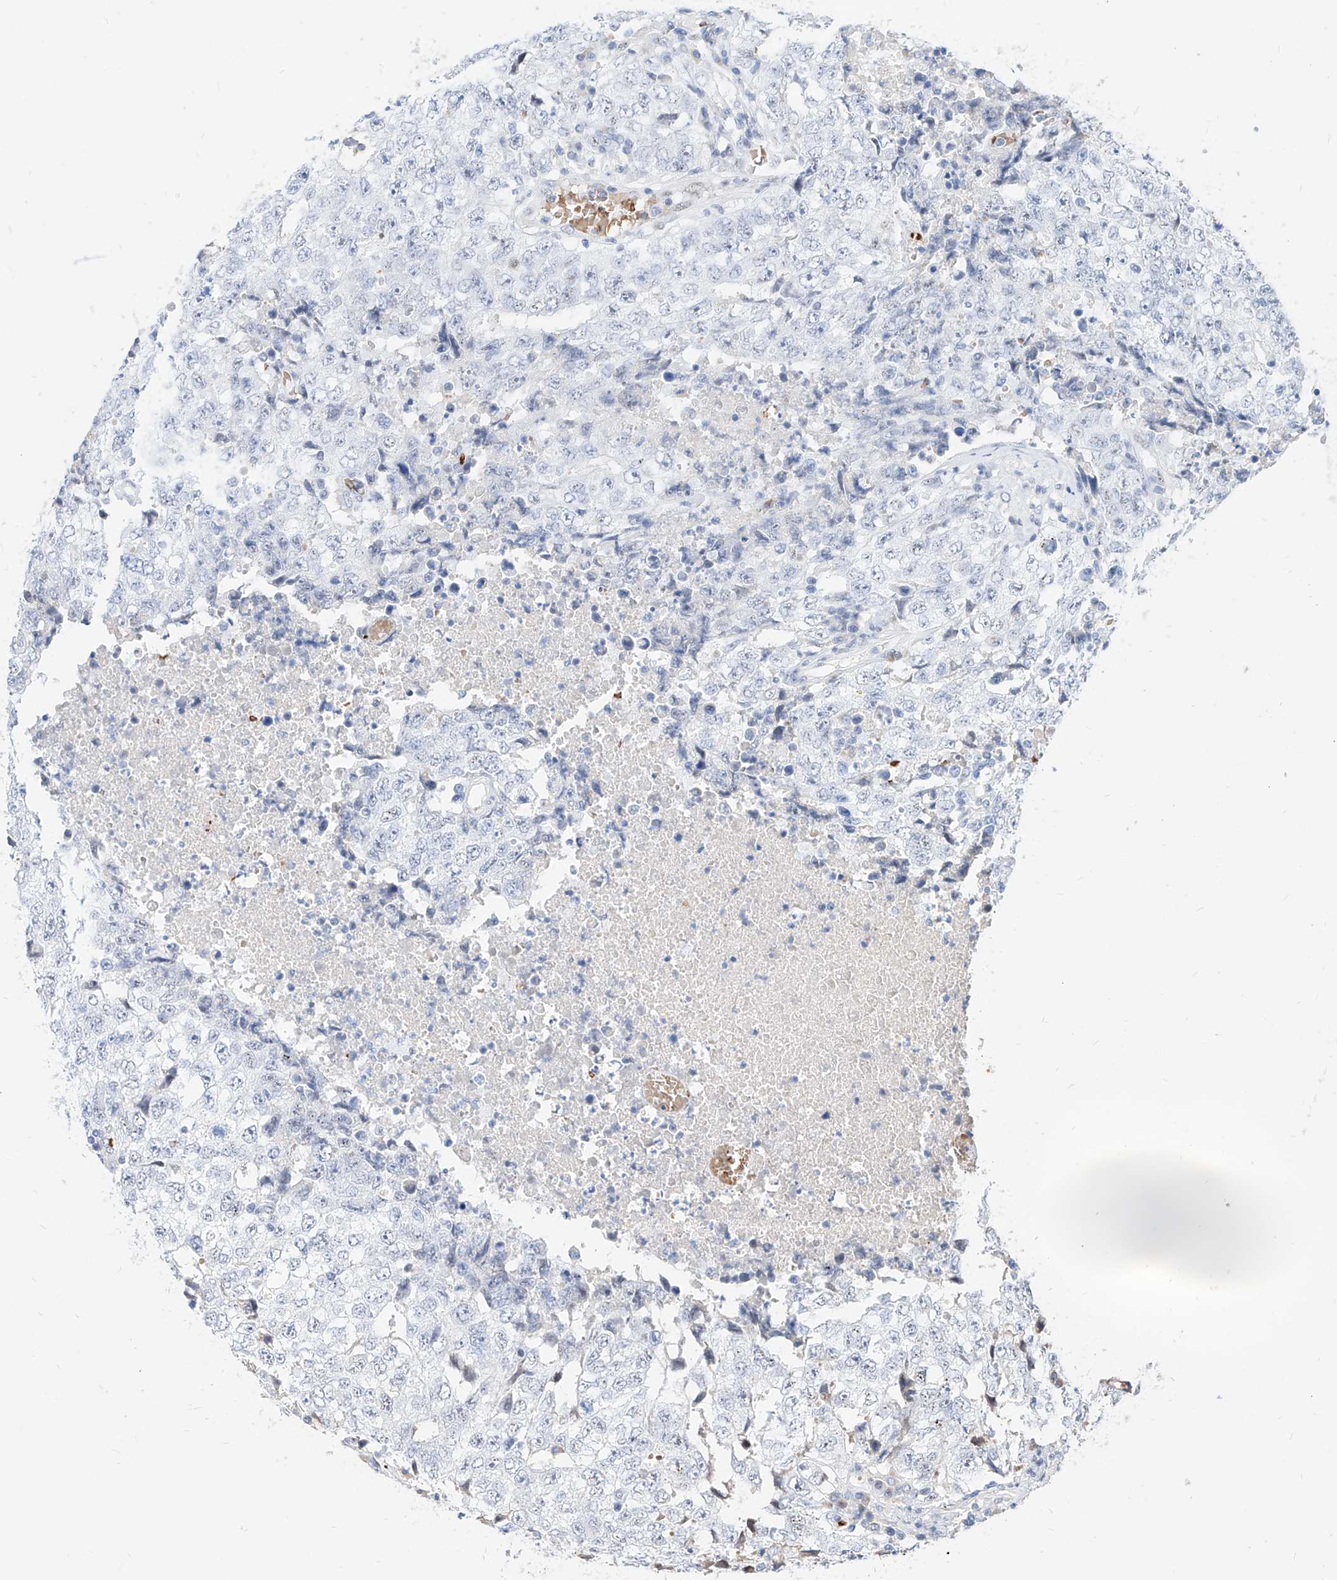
{"staining": {"intensity": "negative", "quantity": "none", "location": "none"}, "tissue": "testis cancer", "cell_type": "Tumor cells", "image_type": "cancer", "snomed": [{"axis": "morphology", "description": "Necrosis, NOS"}, {"axis": "morphology", "description": "Carcinoma, Embryonal, NOS"}, {"axis": "topography", "description": "Testis"}], "caption": "Embryonal carcinoma (testis) stained for a protein using immunohistochemistry shows no positivity tumor cells.", "gene": "ZFP42", "patient": {"sex": "male", "age": 19}}